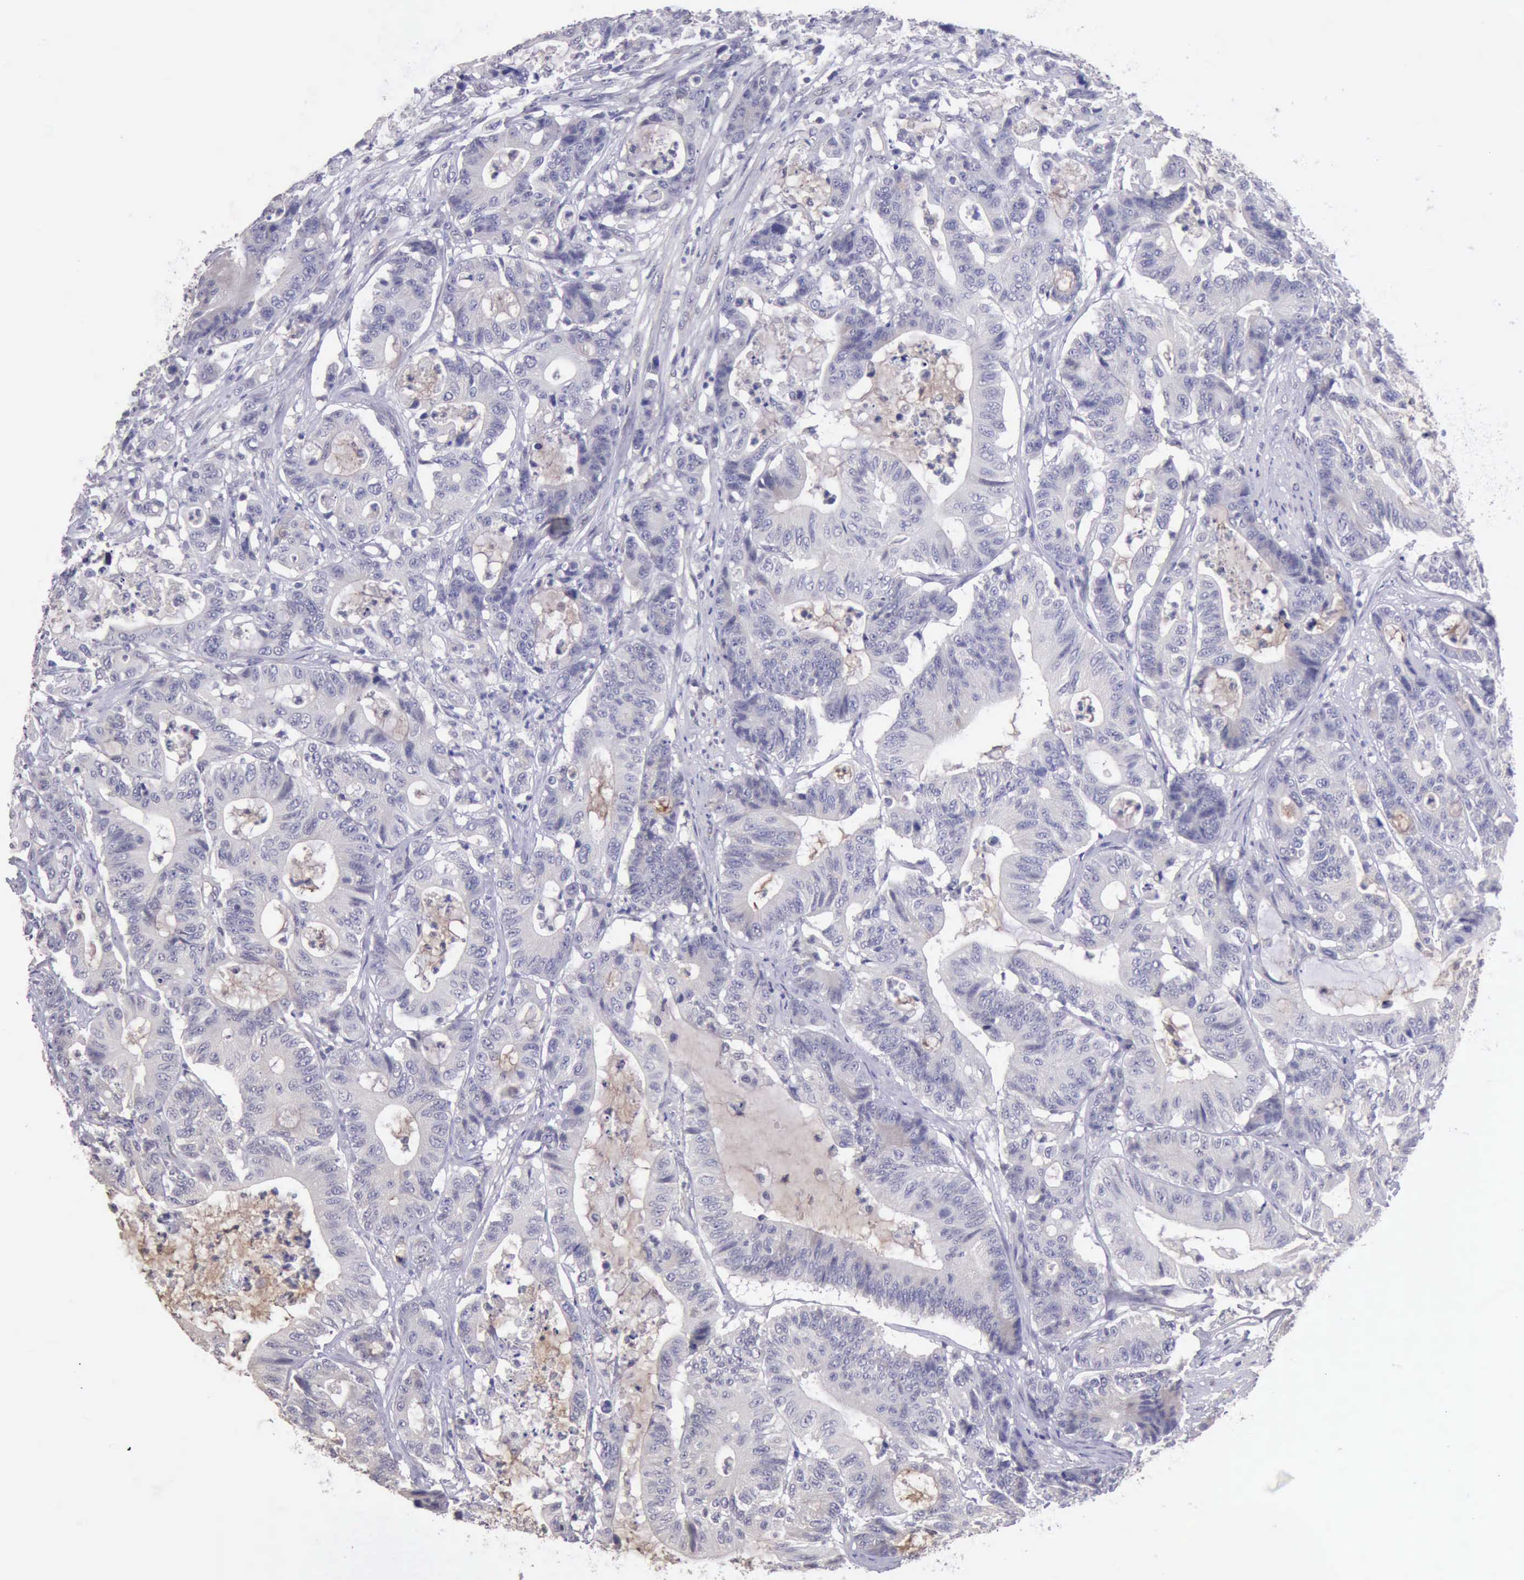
{"staining": {"intensity": "negative", "quantity": "none", "location": "none"}, "tissue": "colorectal cancer", "cell_type": "Tumor cells", "image_type": "cancer", "snomed": [{"axis": "morphology", "description": "Adenocarcinoma, NOS"}, {"axis": "topography", "description": "Colon"}], "caption": "There is no significant positivity in tumor cells of colorectal adenocarcinoma.", "gene": "KCND1", "patient": {"sex": "female", "age": 84}}